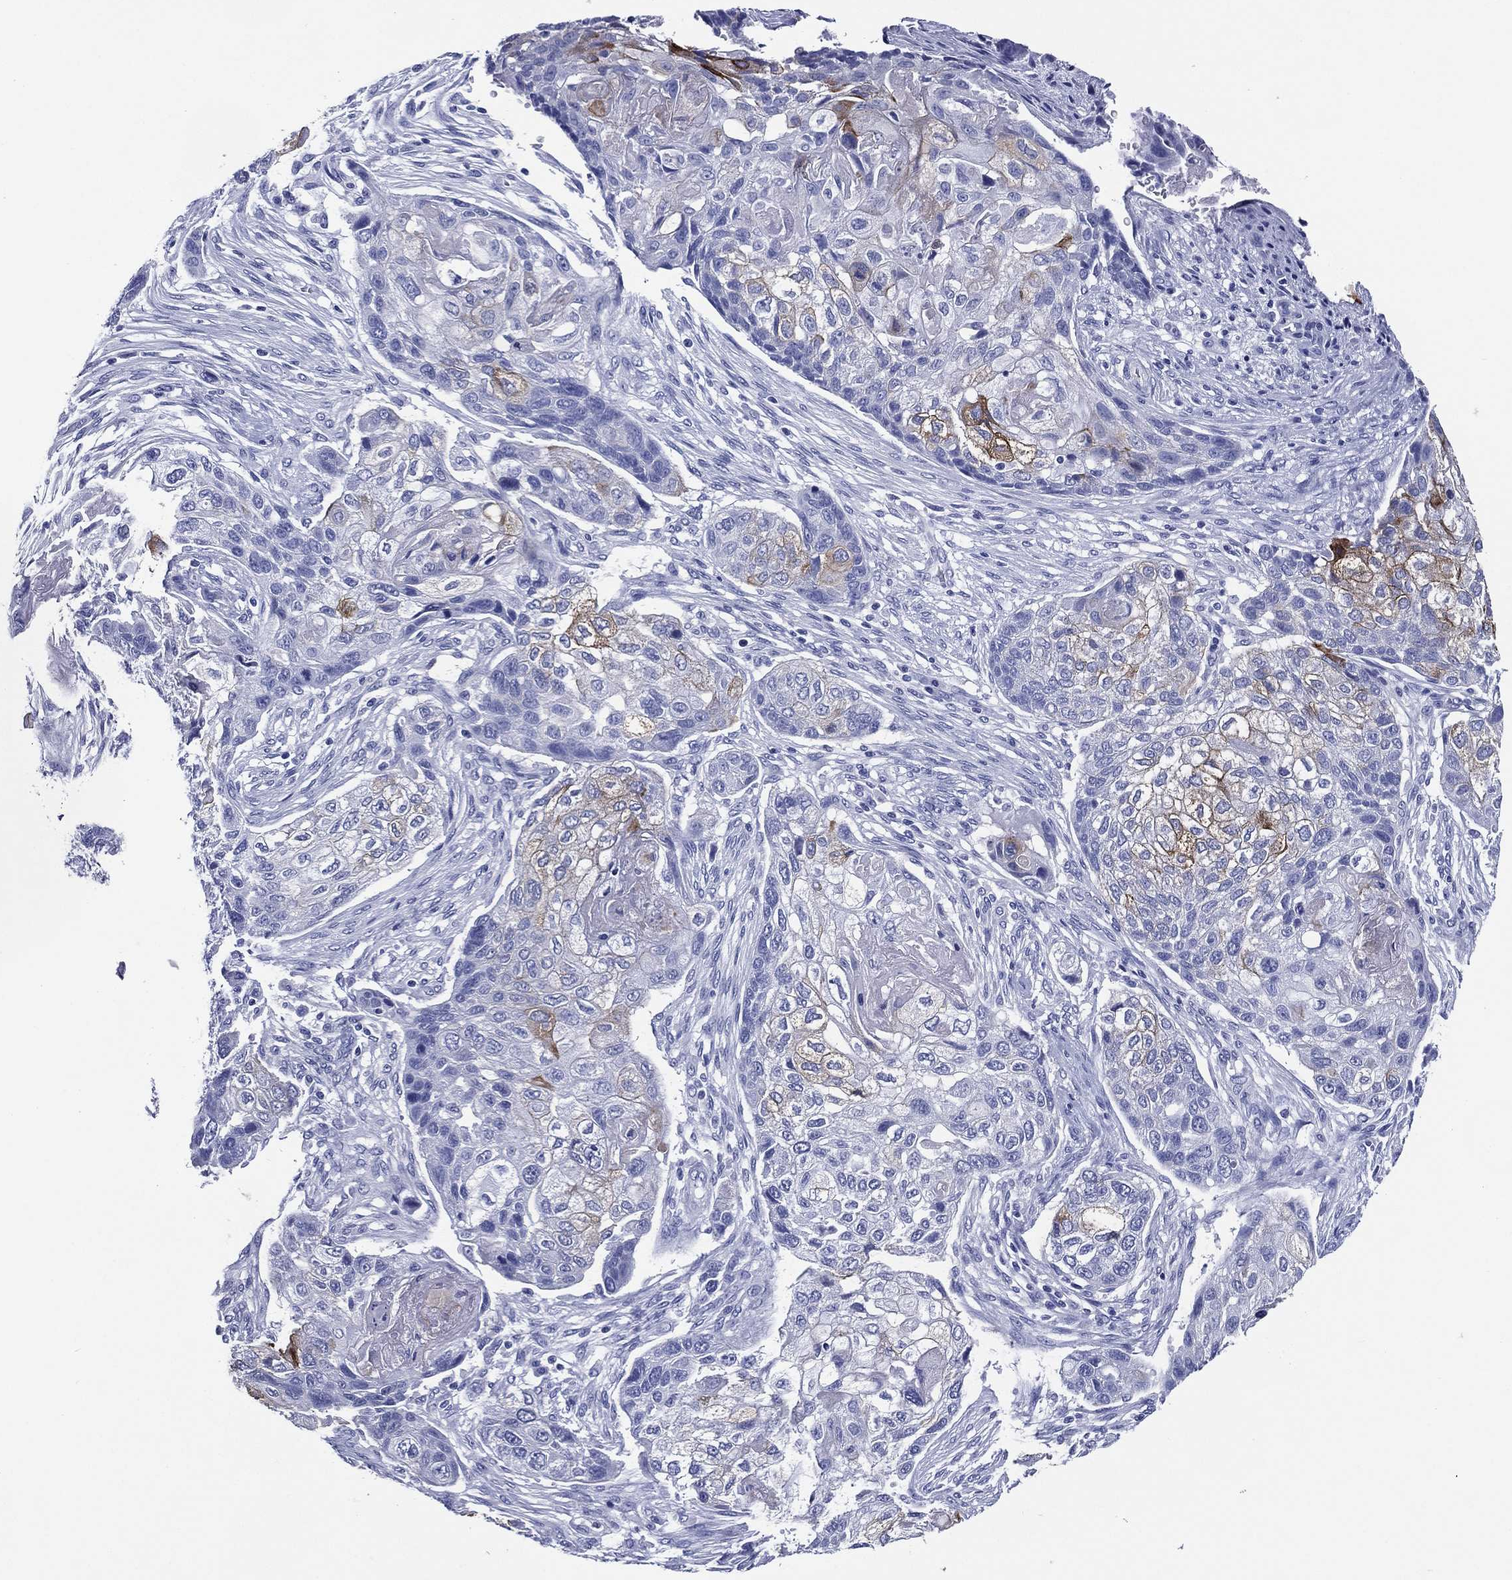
{"staining": {"intensity": "moderate", "quantity": "<25%", "location": "cytoplasmic/membranous"}, "tissue": "lung cancer", "cell_type": "Tumor cells", "image_type": "cancer", "snomed": [{"axis": "morphology", "description": "Normal tissue, NOS"}, {"axis": "morphology", "description": "Squamous cell carcinoma, NOS"}, {"axis": "topography", "description": "Bronchus"}, {"axis": "topography", "description": "Lung"}], "caption": "A brown stain shows moderate cytoplasmic/membranous positivity of a protein in human squamous cell carcinoma (lung) tumor cells. The staining was performed using DAB (3,3'-diaminobenzidine), with brown indicating positive protein expression. Nuclei are stained blue with hematoxylin.", "gene": "ACE2", "patient": {"sex": "male", "age": 69}}